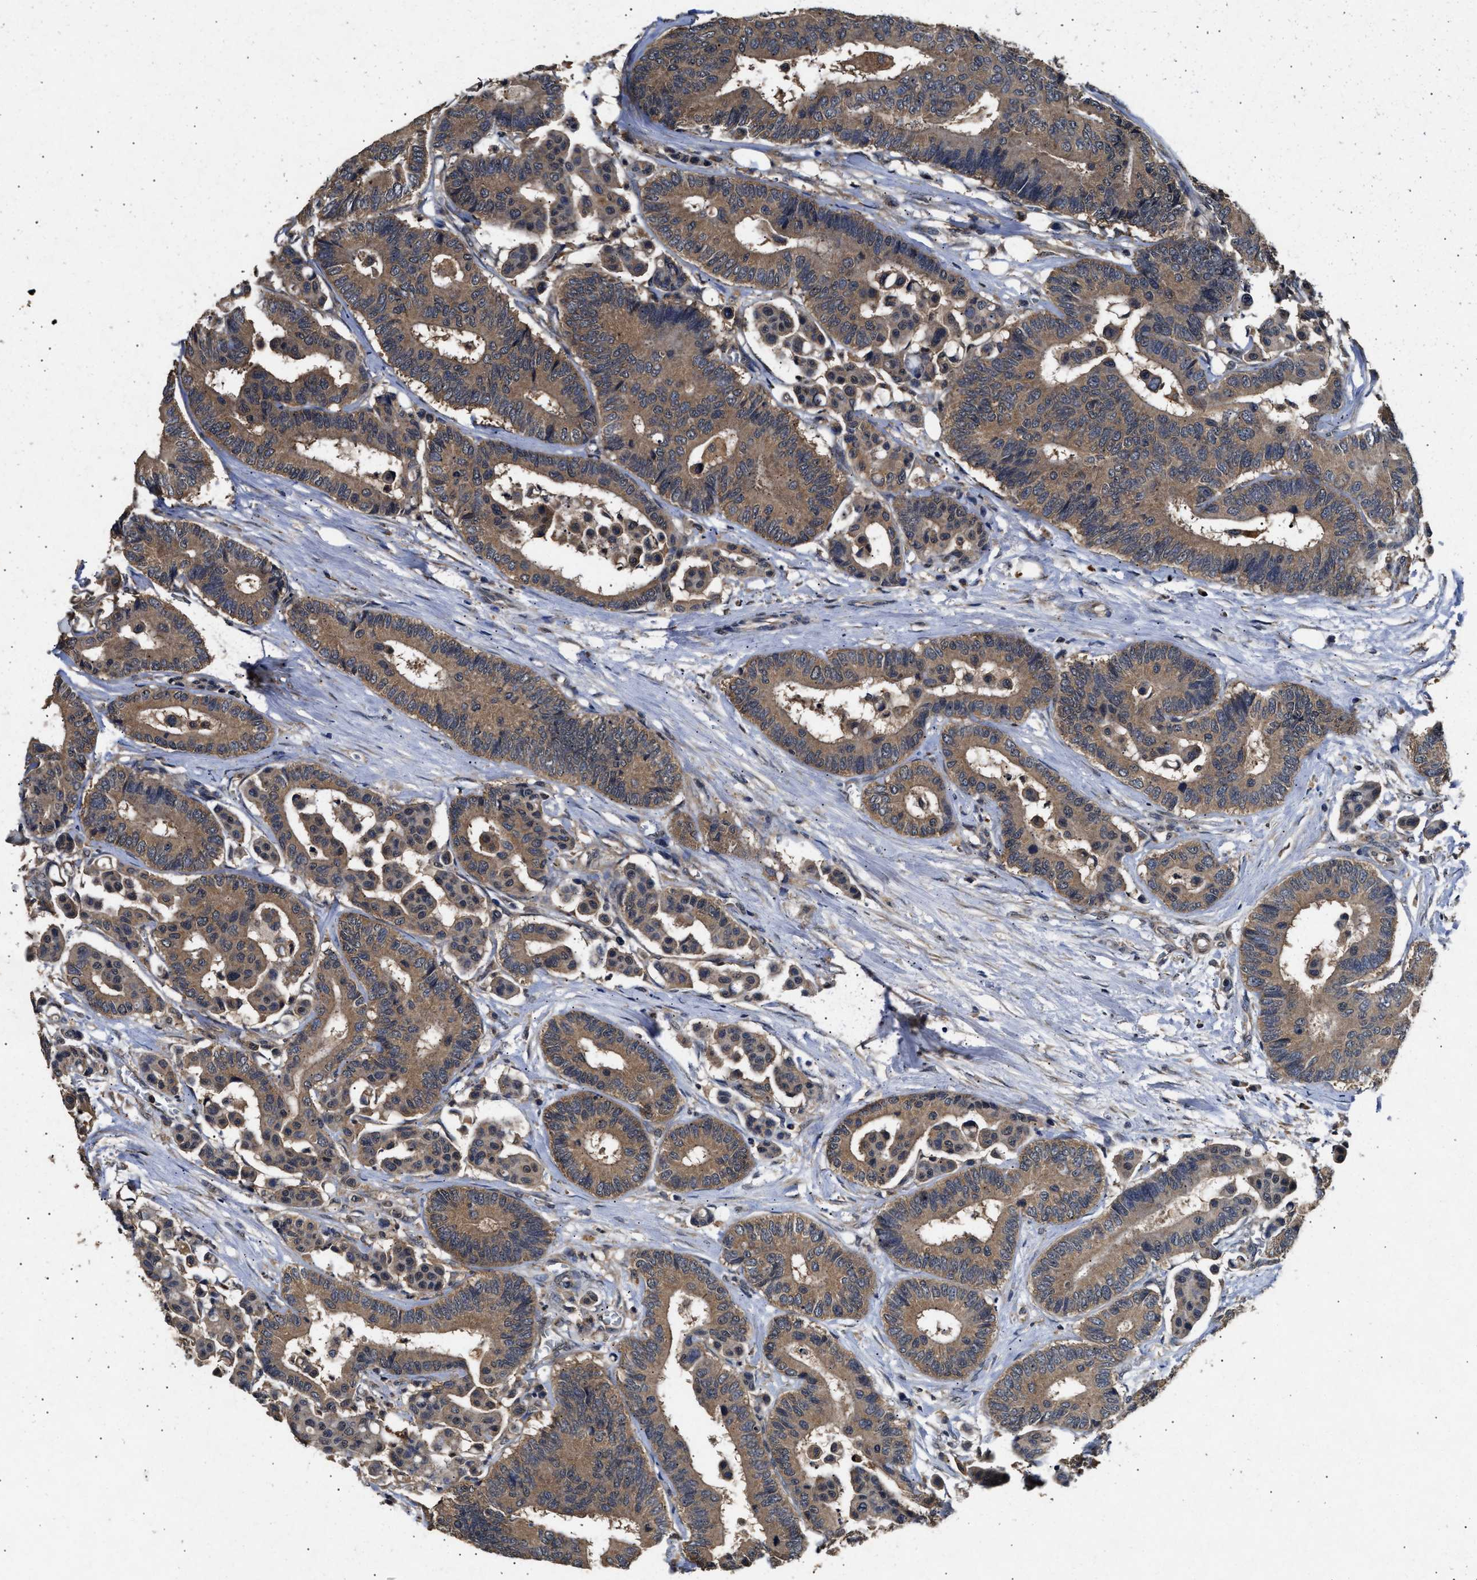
{"staining": {"intensity": "moderate", "quantity": ">75%", "location": "cytoplasmic/membranous"}, "tissue": "colorectal cancer", "cell_type": "Tumor cells", "image_type": "cancer", "snomed": [{"axis": "morphology", "description": "Normal tissue, NOS"}, {"axis": "morphology", "description": "Adenocarcinoma, NOS"}, {"axis": "topography", "description": "Colon"}], "caption": "Brown immunohistochemical staining in colorectal adenocarcinoma exhibits moderate cytoplasmic/membranous positivity in about >75% of tumor cells.", "gene": "PDAP1", "patient": {"sex": "male", "age": 82}}